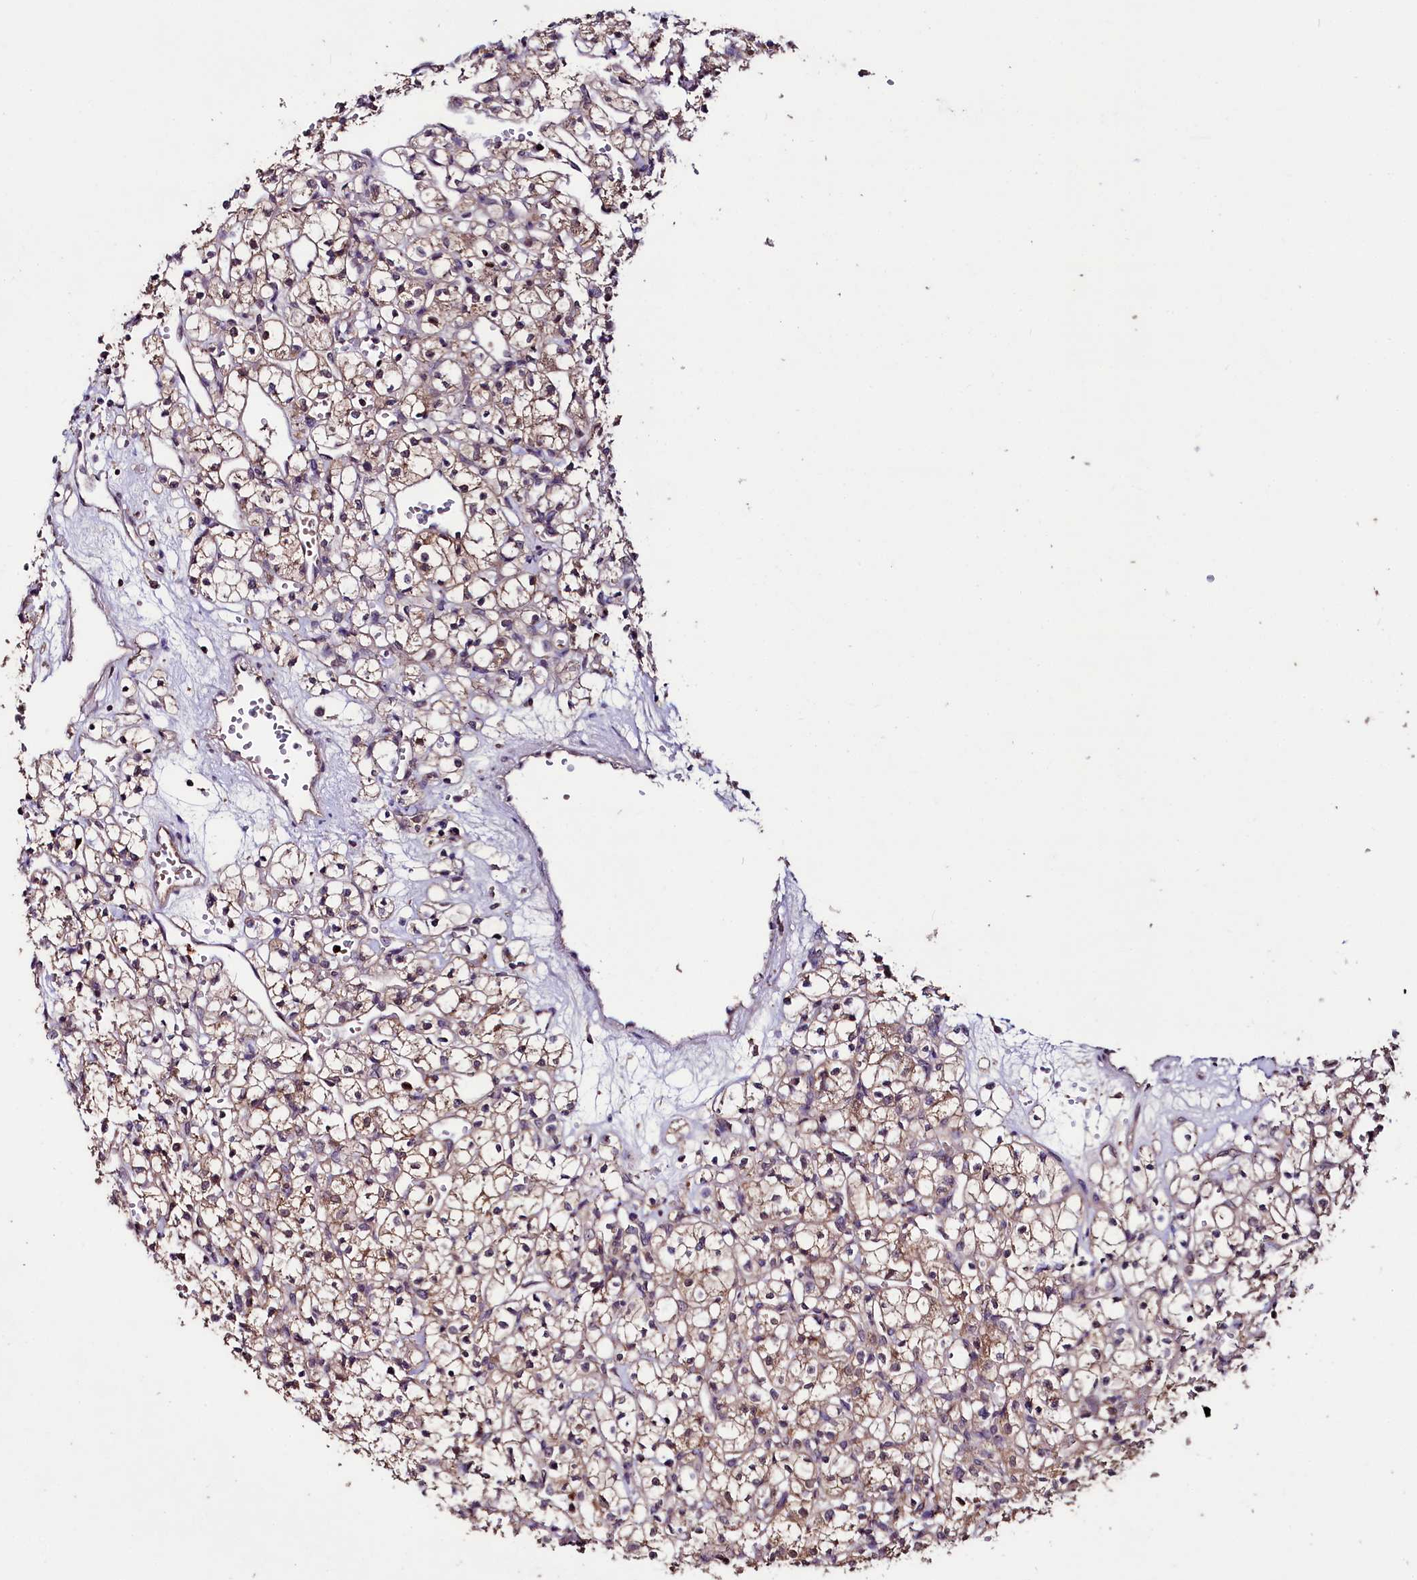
{"staining": {"intensity": "weak", "quantity": ">75%", "location": "cytoplasmic/membranous"}, "tissue": "renal cancer", "cell_type": "Tumor cells", "image_type": "cancer", "snomed": [{"axis": "morphology", "description": "Adenocarcinoma, NOS"}, {"axis": "topography", "description": "Kidney"}], "caption": "Renal cancer was stained to show a protein in brown. There is low levels of weak cytoplasmic/membranous staining in about >75% of tumor cells. Immunohistochemistry (ihc) stains the protein of interest in brown and the nuclei are stained blue.", "gene": "KLRB1", "patient": {"sex": "female", "age": 59}}